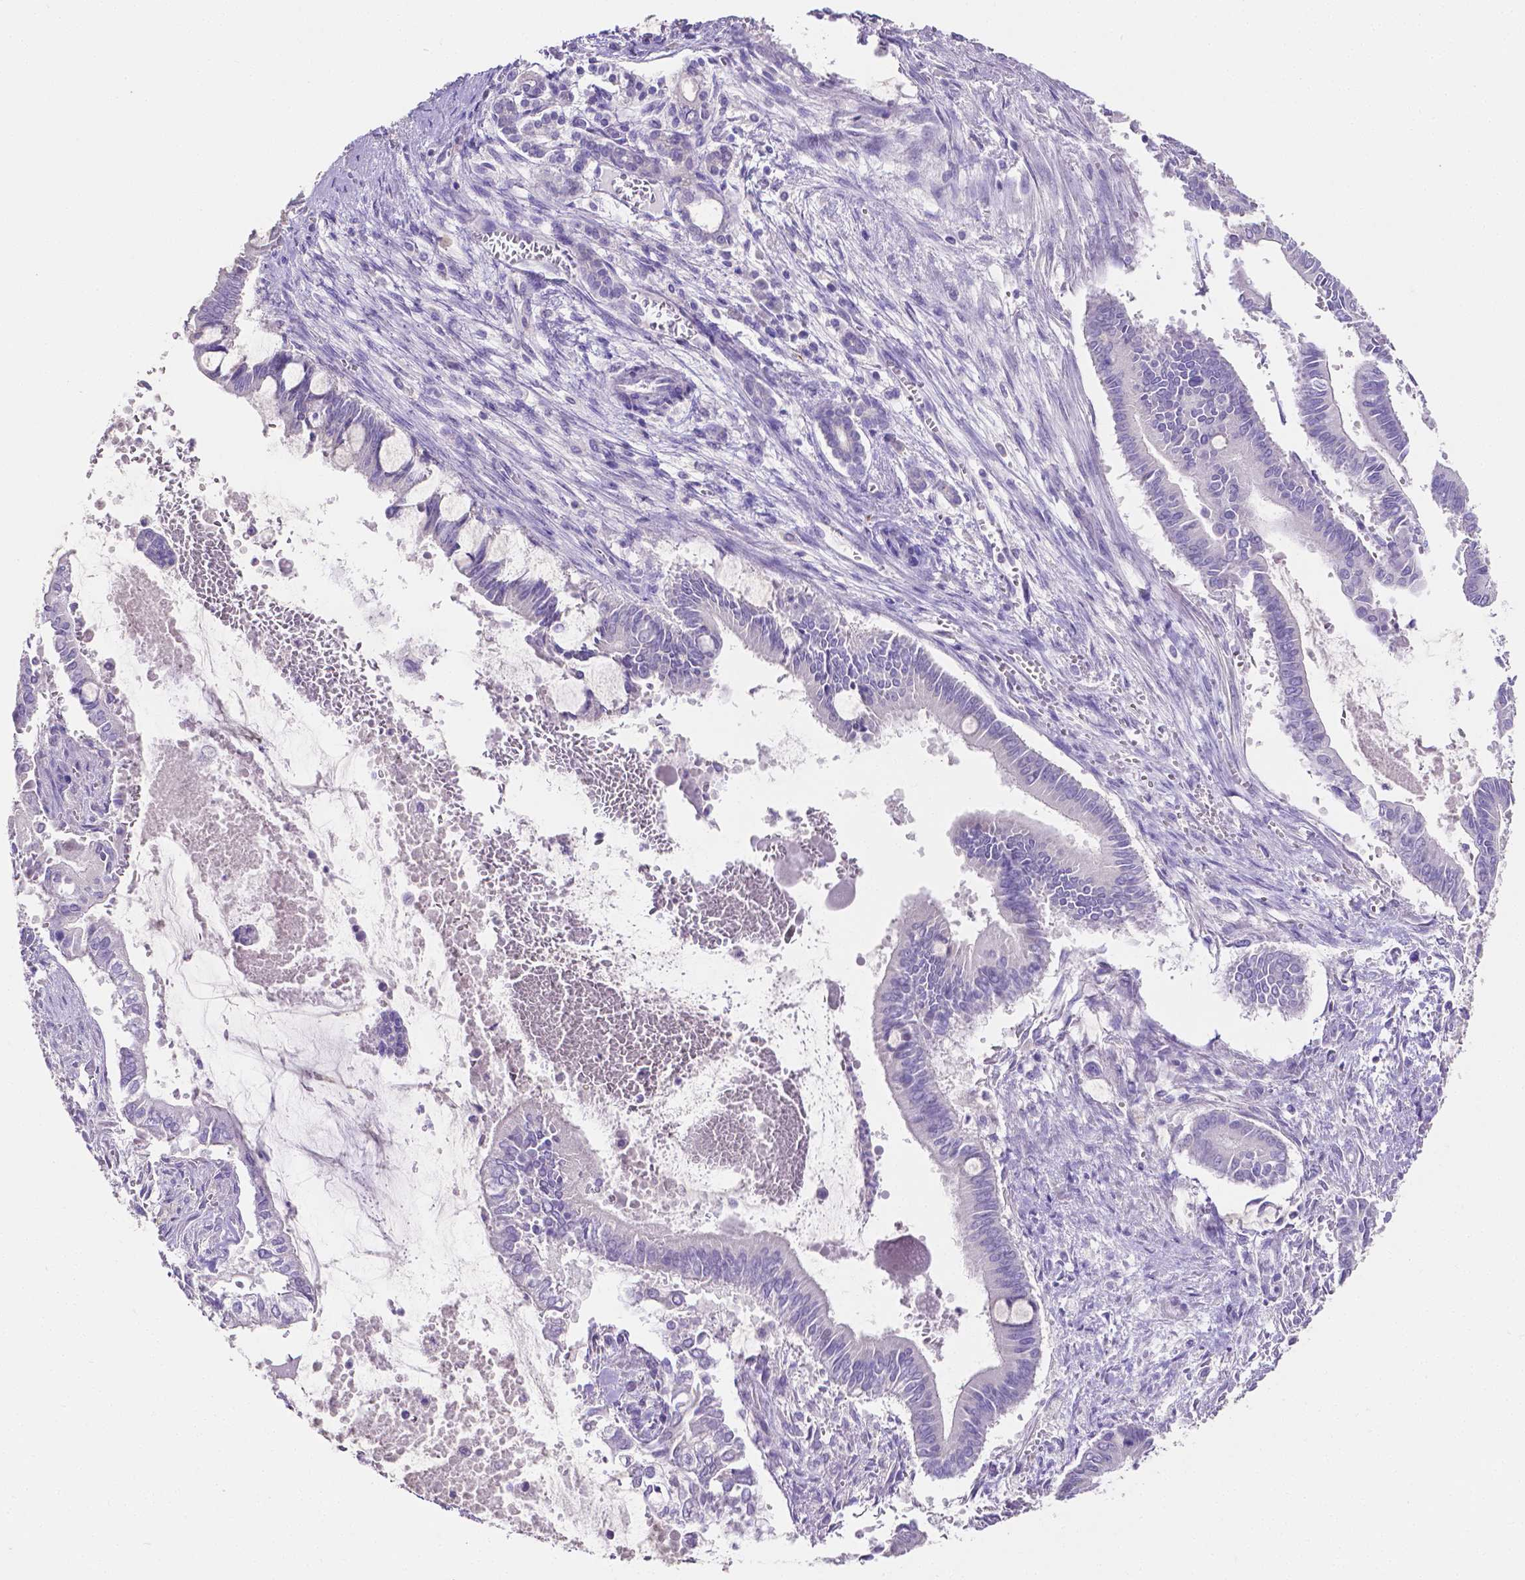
{"staining": {"intensity": "negative", "quantity": "none", "location": "none"}, "tissue": "pancreatic cancer", "cell_type": "Tumor cells", "image_type": "cancer", "snomed": [{"axis": "morphology", "description": "Adenocarcinoma, NOS"}, {"axis": "topography", "description": "Pancreas"}], "caption": "This image is of pancreatic adenocarcinoma stained with IHC to label a protein in brown with the nuclei are counter-stained blue. There is no staining in tumor cells.", "gene": "SLC22A2", "patient": {"sex": "male", "age": 68}}